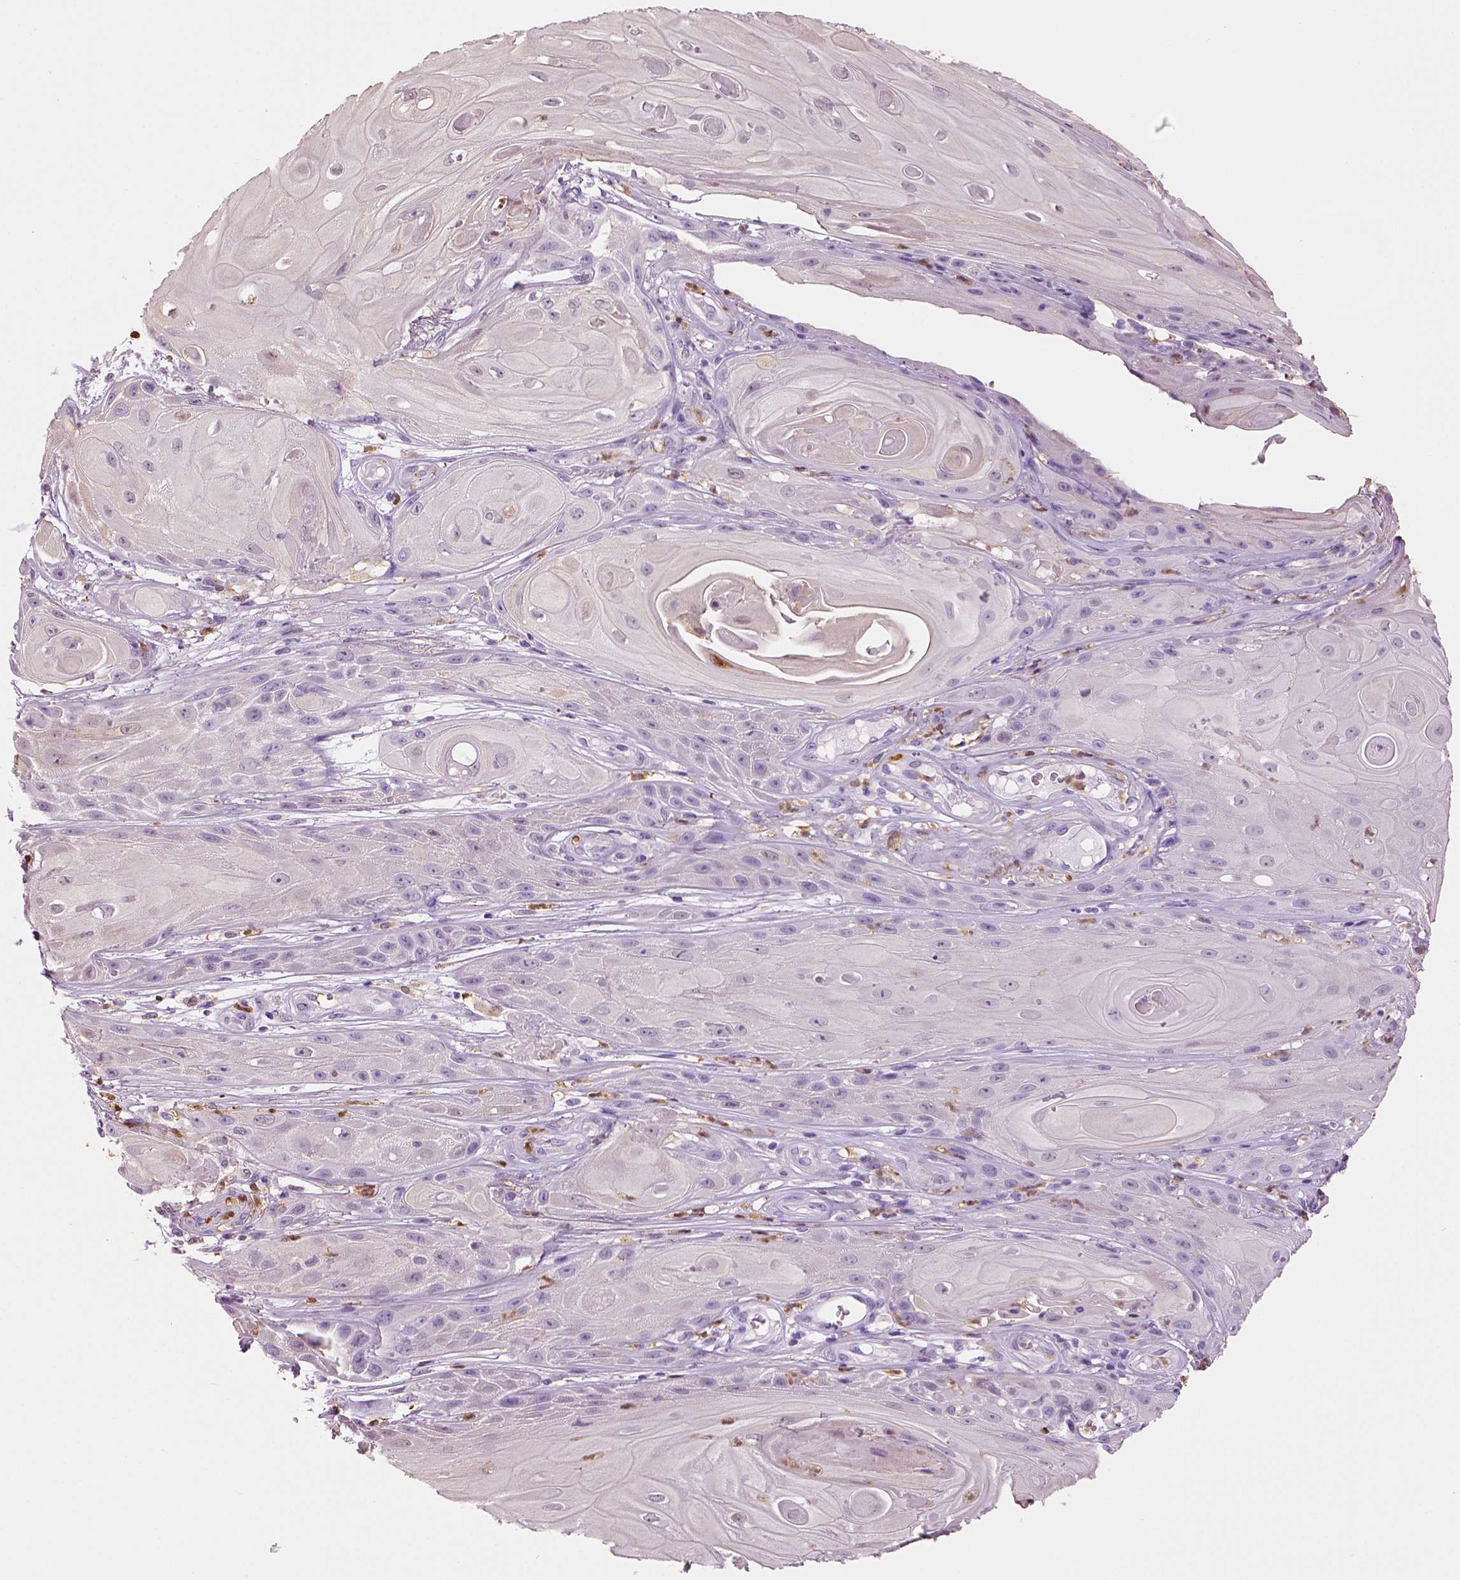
{"staining": {"intensity": "negative", "quantity": "none", "location": "none"}, "tissue": "skin cancer", "cell_type": "Tumor cells", "image_type": "cancer", "snomed": [{"axis": "morphology", "description": "Squamous cell carcinoma, NOS"}, {"axis": "topography", "description": "Skin"}], "caption": "Immunohistochemistry photomicrograph of neoplastic tissue: human skin squamous cell carcinoma stained with DAB shows no significant protein expression in tumor cells.", "gene": "NECAB2", "patient": {"sex": "male", "age": 62}}